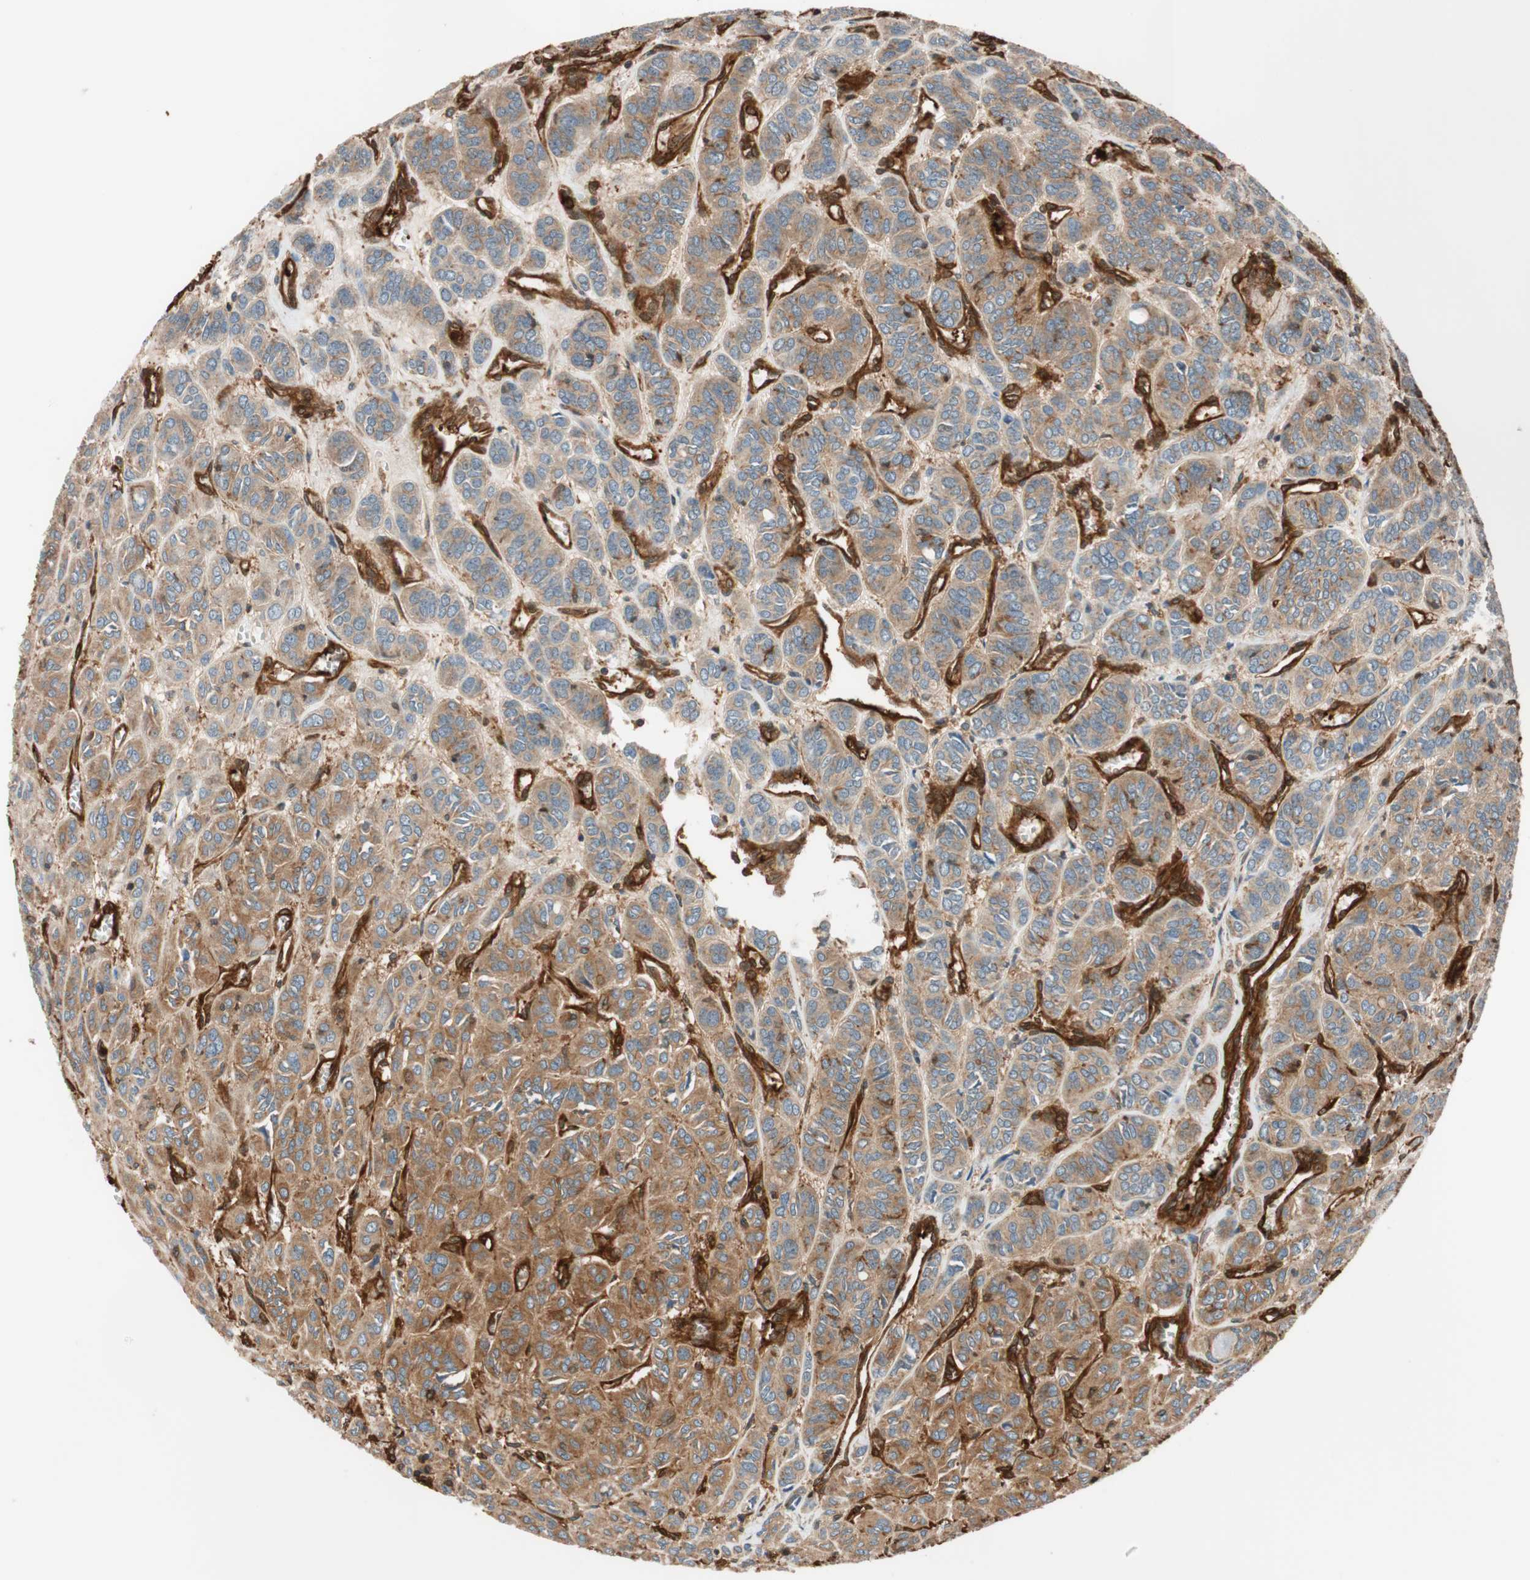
{"staining": {"intensity": "moderate", "quantity": ">75%", "location": "cytoplasmic/membranous"}, "tissue": "thyroid cancer", "cell_type": "Tumor cells", "image_type": "cancer", "snomed": [{"axis": "morphology", "description": "Follicular adenoma carcinoma, NOS"}, {"axis": "topography", "description": "Thyroid gland"}], "caption": "Follicular adenoma carcinoma (thyroid) stained for a protein (brown) reveals moderate cytoplasmic/membranous positive staining in approximately >75% of tumor cells.", "gene": "VASP", "patient": {"sex": "female", "age": 71}}